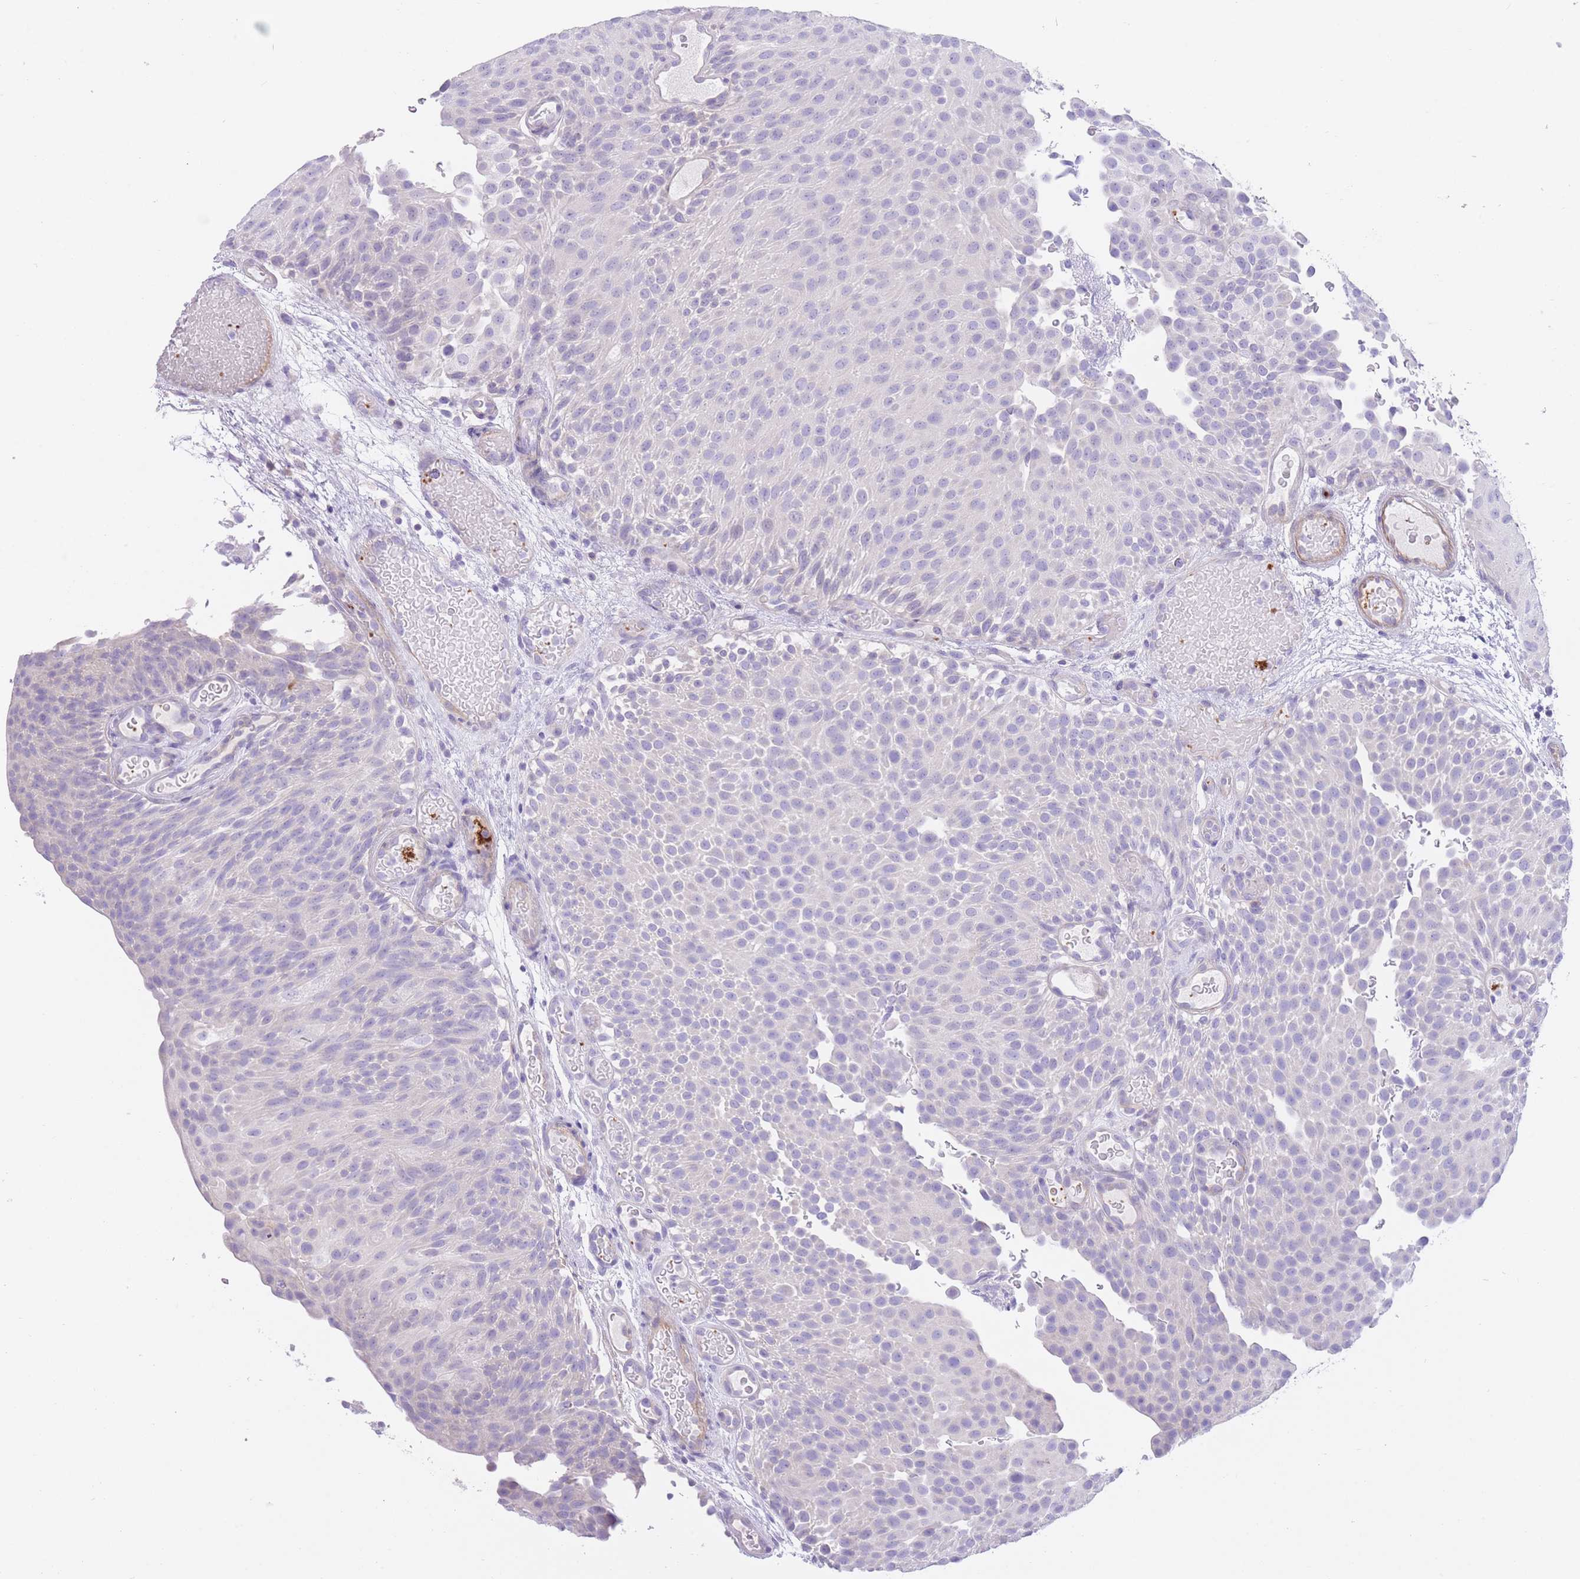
{"staining": {"intensity": "negative", "quantity": "none", "location": "none"}, "tissue": "urothelial cancer", "cell_type": "Tumor cells", "image_type": "cancer", "snomed": [{"axis": "morphology", "description": "Urothelial carcinoma, Low grade"}, {"axis": "topography", "description": "Urinary bladder"}], "caption": "A micrograph of low-grade urothelial carcinoma stained for a protein exhibits no brown staining in tumor cells.", "gene": "LDB3", "patient": {"sex": "male", "age": 78}}